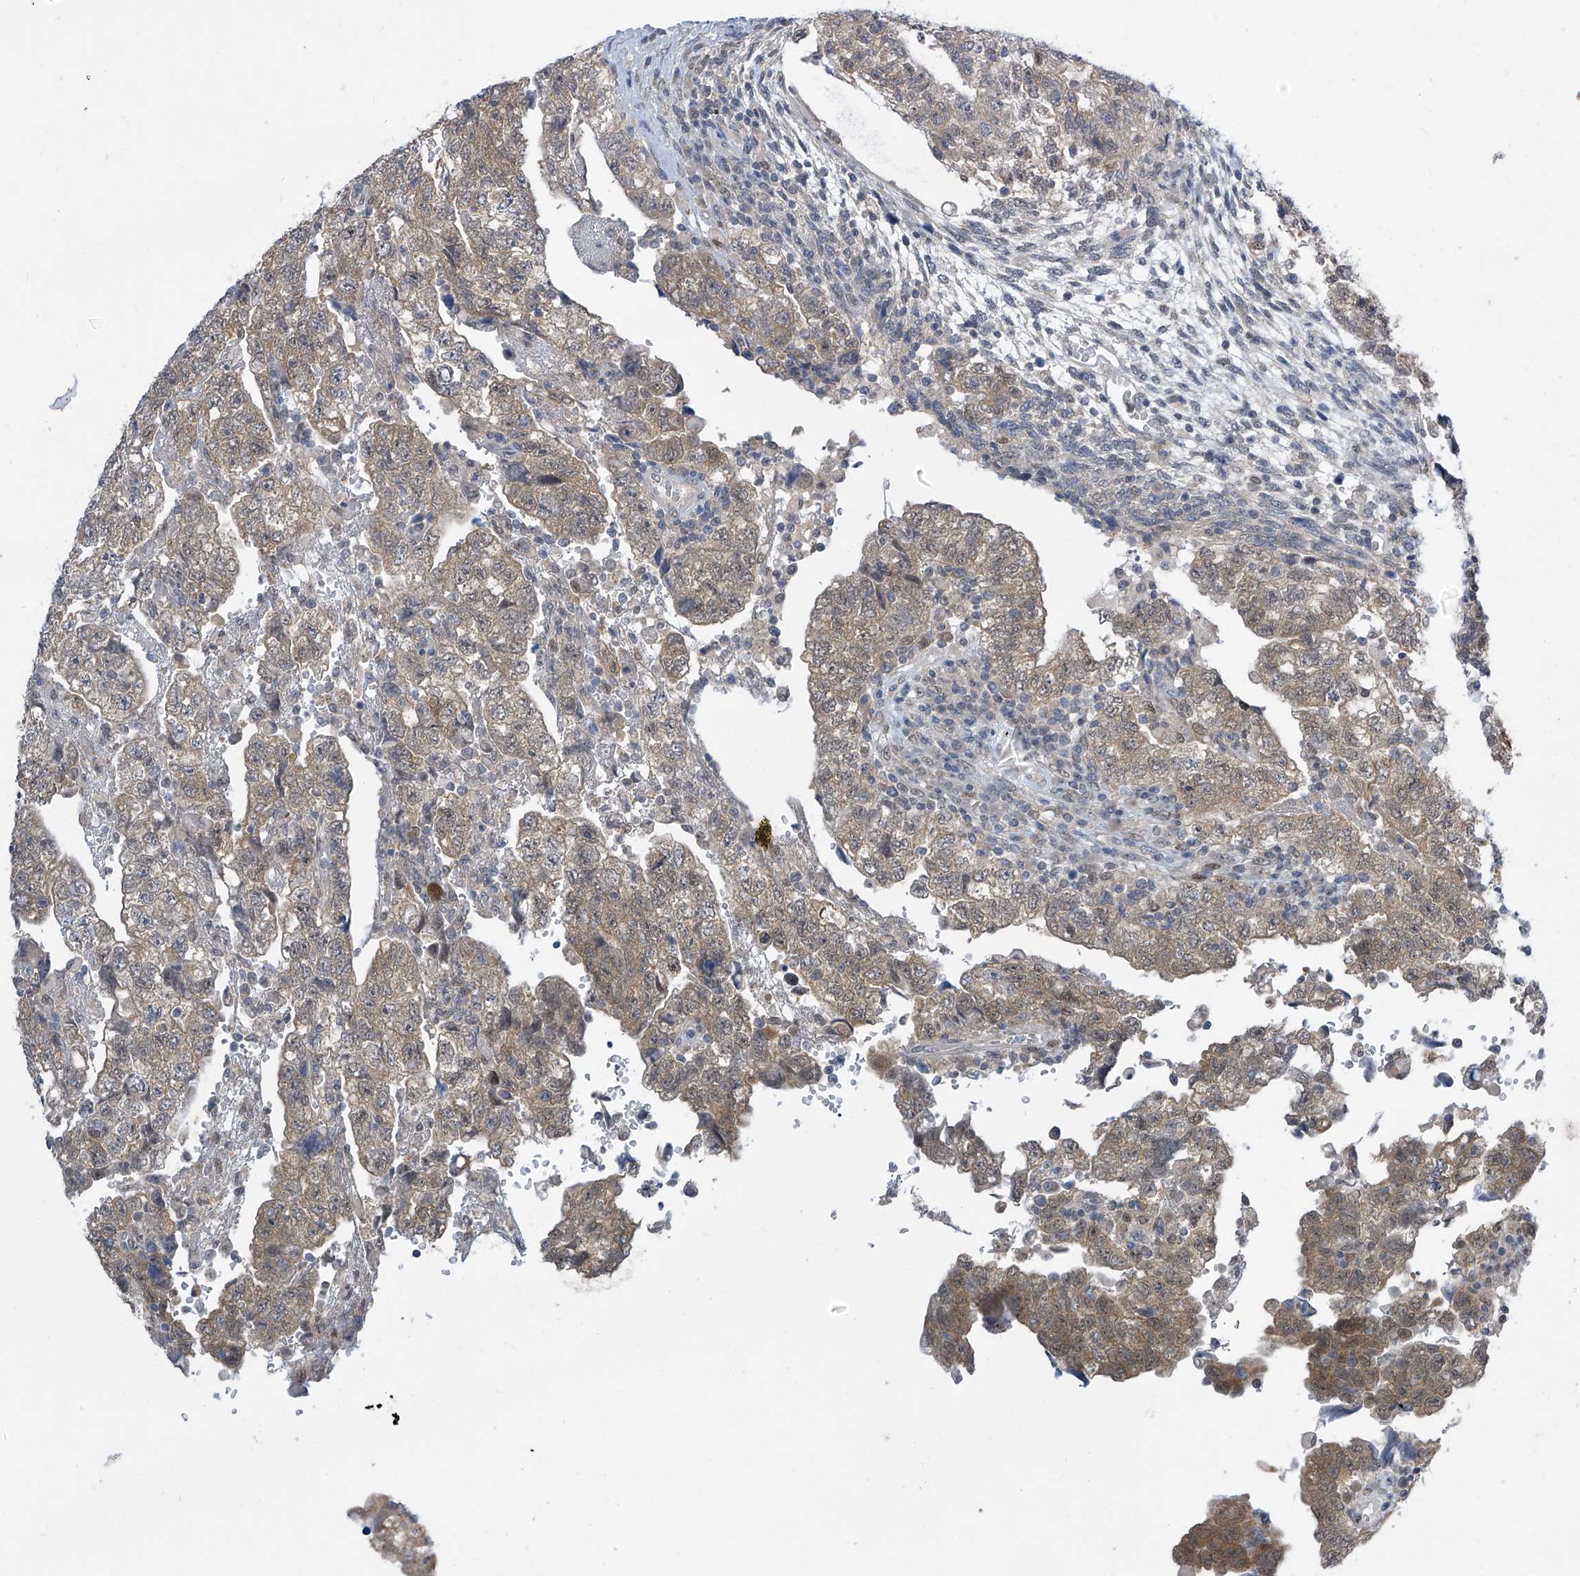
{"staining": {"intensity": "weak", "quantity": "25%-75%", "location": "cytoplasmic/membranous"}, "tissue": "testis cancer", "cell_type": "Tumor cells", "image_type": "cancer", "snomed": [{"axis": "morphology", "description": "Normal tissue, NOS"}, {"axis": "morphology", "description": "Carcinoma, Embryonal, NOS"}, {"axis": "topography", "description": "Testis"}], "caption": "Immunohistochemistry of human testis cancer displays low levels of weak cytoplasmic/membranous positivity in approximately 25%-75% of tumor cells.", "gene": "APLF", "patient": {"sex": "male", "age": 36}}